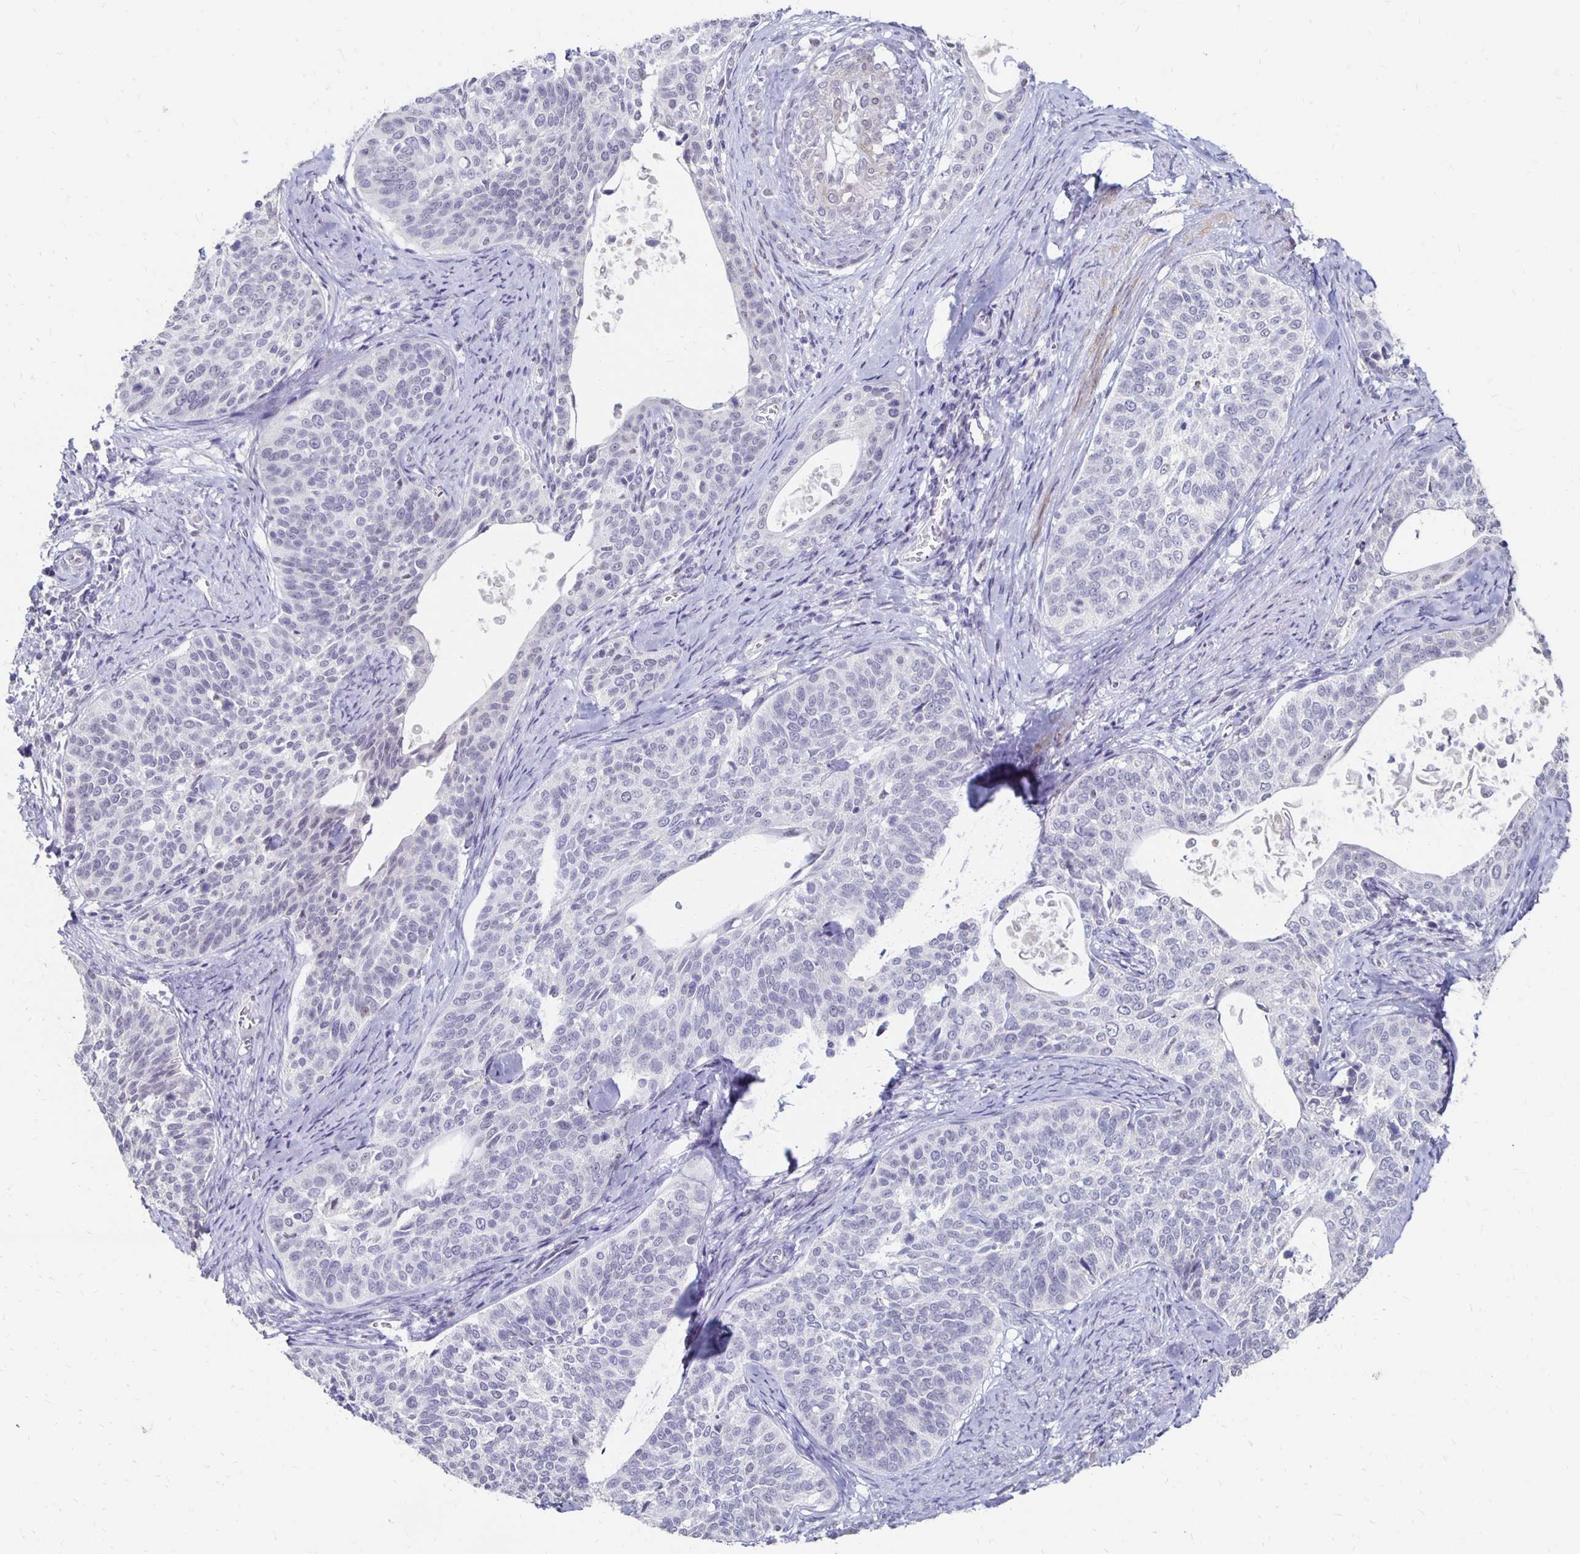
{"staining": {"intensity": "negative", "quantity": "none", "location": "none"}, "tissue": "cervical cancer", "cell_type": "Tumor cells", "image_type": "cancer", "snomed": [{"axis": "morphology", "description": "Squamous cell carcinoma, NOS"}, {"axis": "topography", "description": "Cervix"}], "caption": "Protein analysis of squamous cell carcinoma (cervical) demonstrates no significant staining in tumor cells.", "gene": "ATOSB", "patient": {"sex": "female", "age": 69}}